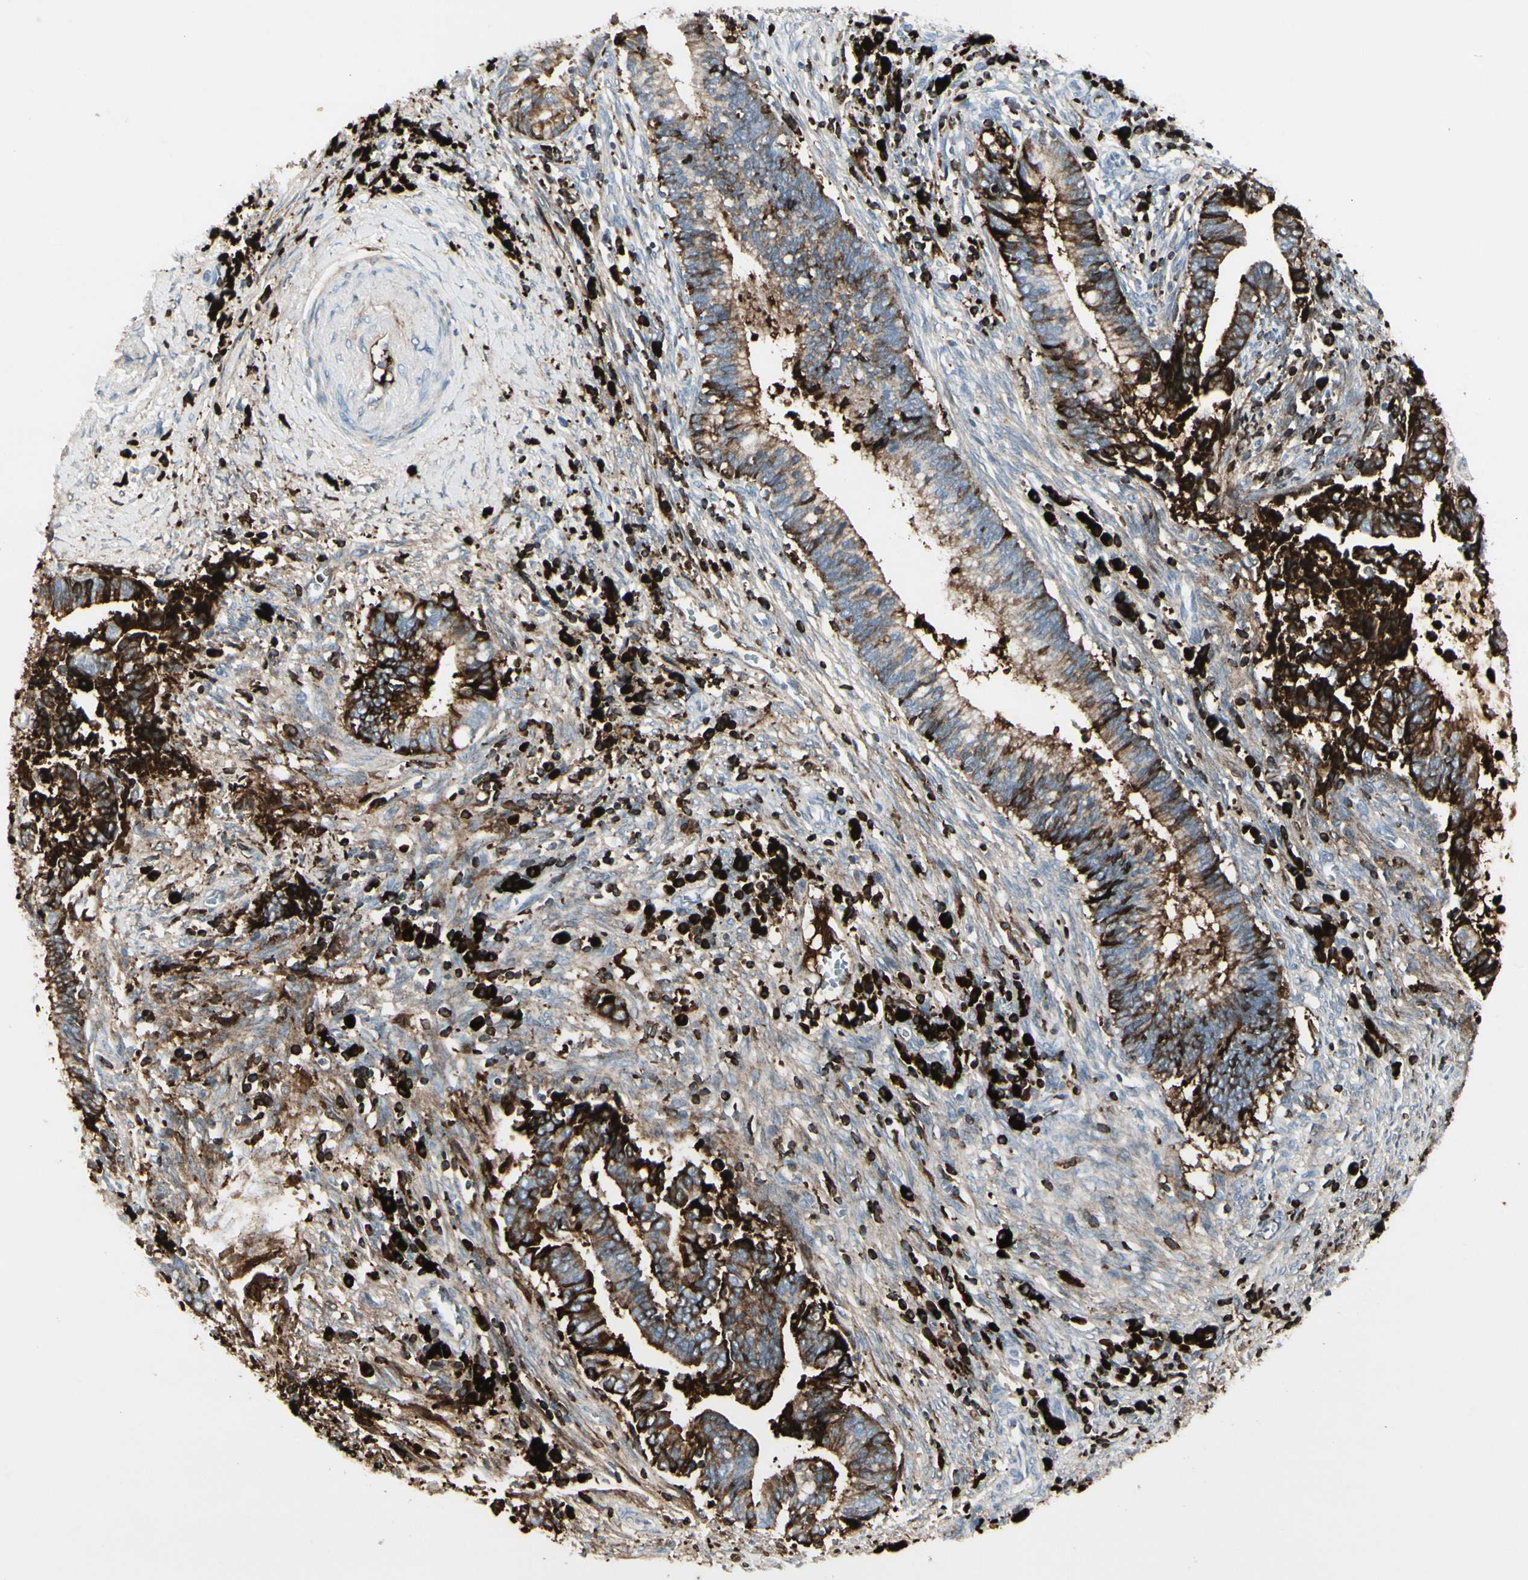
{"staining": {"intensity": "strong", "quantity": "25%-75%", "location": "cytoplasmic/membranous"}, "tissue": "cervical cancer", "cell_type": "Tumor cells", "image_type": "cancer", "snomed": [{"axis": "morphology", "description": "Adenocarcinoma, NOS"}, {"axis": "topography", "description": "Cervix"}], "caption": "Cervical cancer (adenocarcinoma) tissue displays strong cytoplasmic/membranous expression in approximately 25%-75% of tumor cells, visualized by immunohistochemistry. The staining was performed using DAB (3,3'-diaminobenzidine), with brown indicating positive protein expression. Nuclei are stained blue with hematoxylin.", "gene": "IGHG1", "patient": {"sex": "female", "age": 44}}